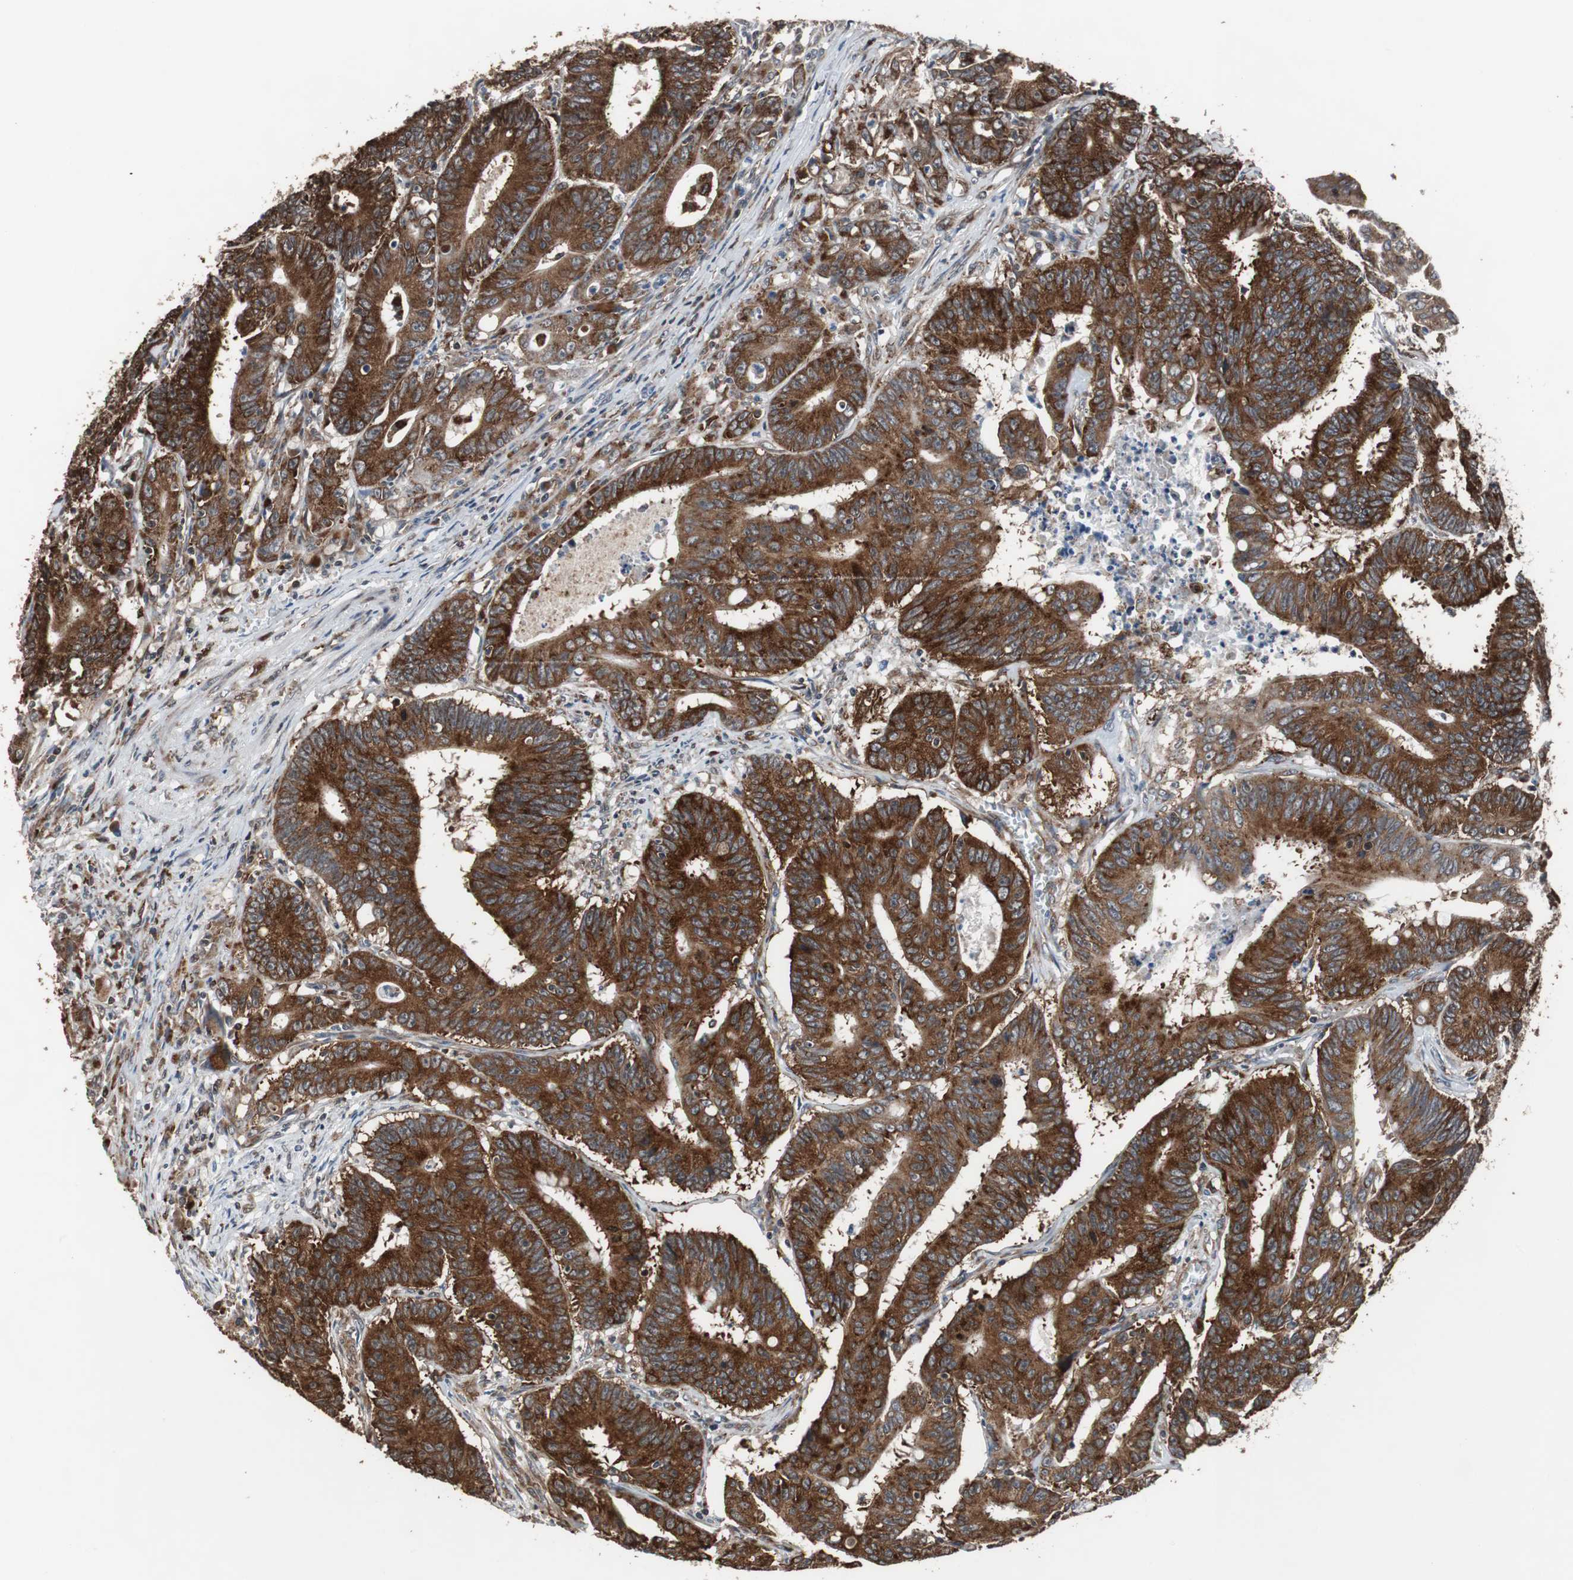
{"staining": {"intensity": "strong", "quantity": ">75%", "location": "cytoplasmic/membranous"}, "tissue": "colorectal cancer", "cell_type": "Tumor cells", "image_type": "cancer", "snomed": [{"axis": "morphology", "description": "Adenocarcinoma, NOS"}, {"axis": "topography", "description": "Colon"}], "caption": "Colorectal cancer (adenocarcinoma) tissue shows strong cytoplasmic/membranous staining in approximately >75% of tumor cells, visualized by immunohistochemistry.", "gene": "USP10", "patient": {"sex": "male", "age": 45}}